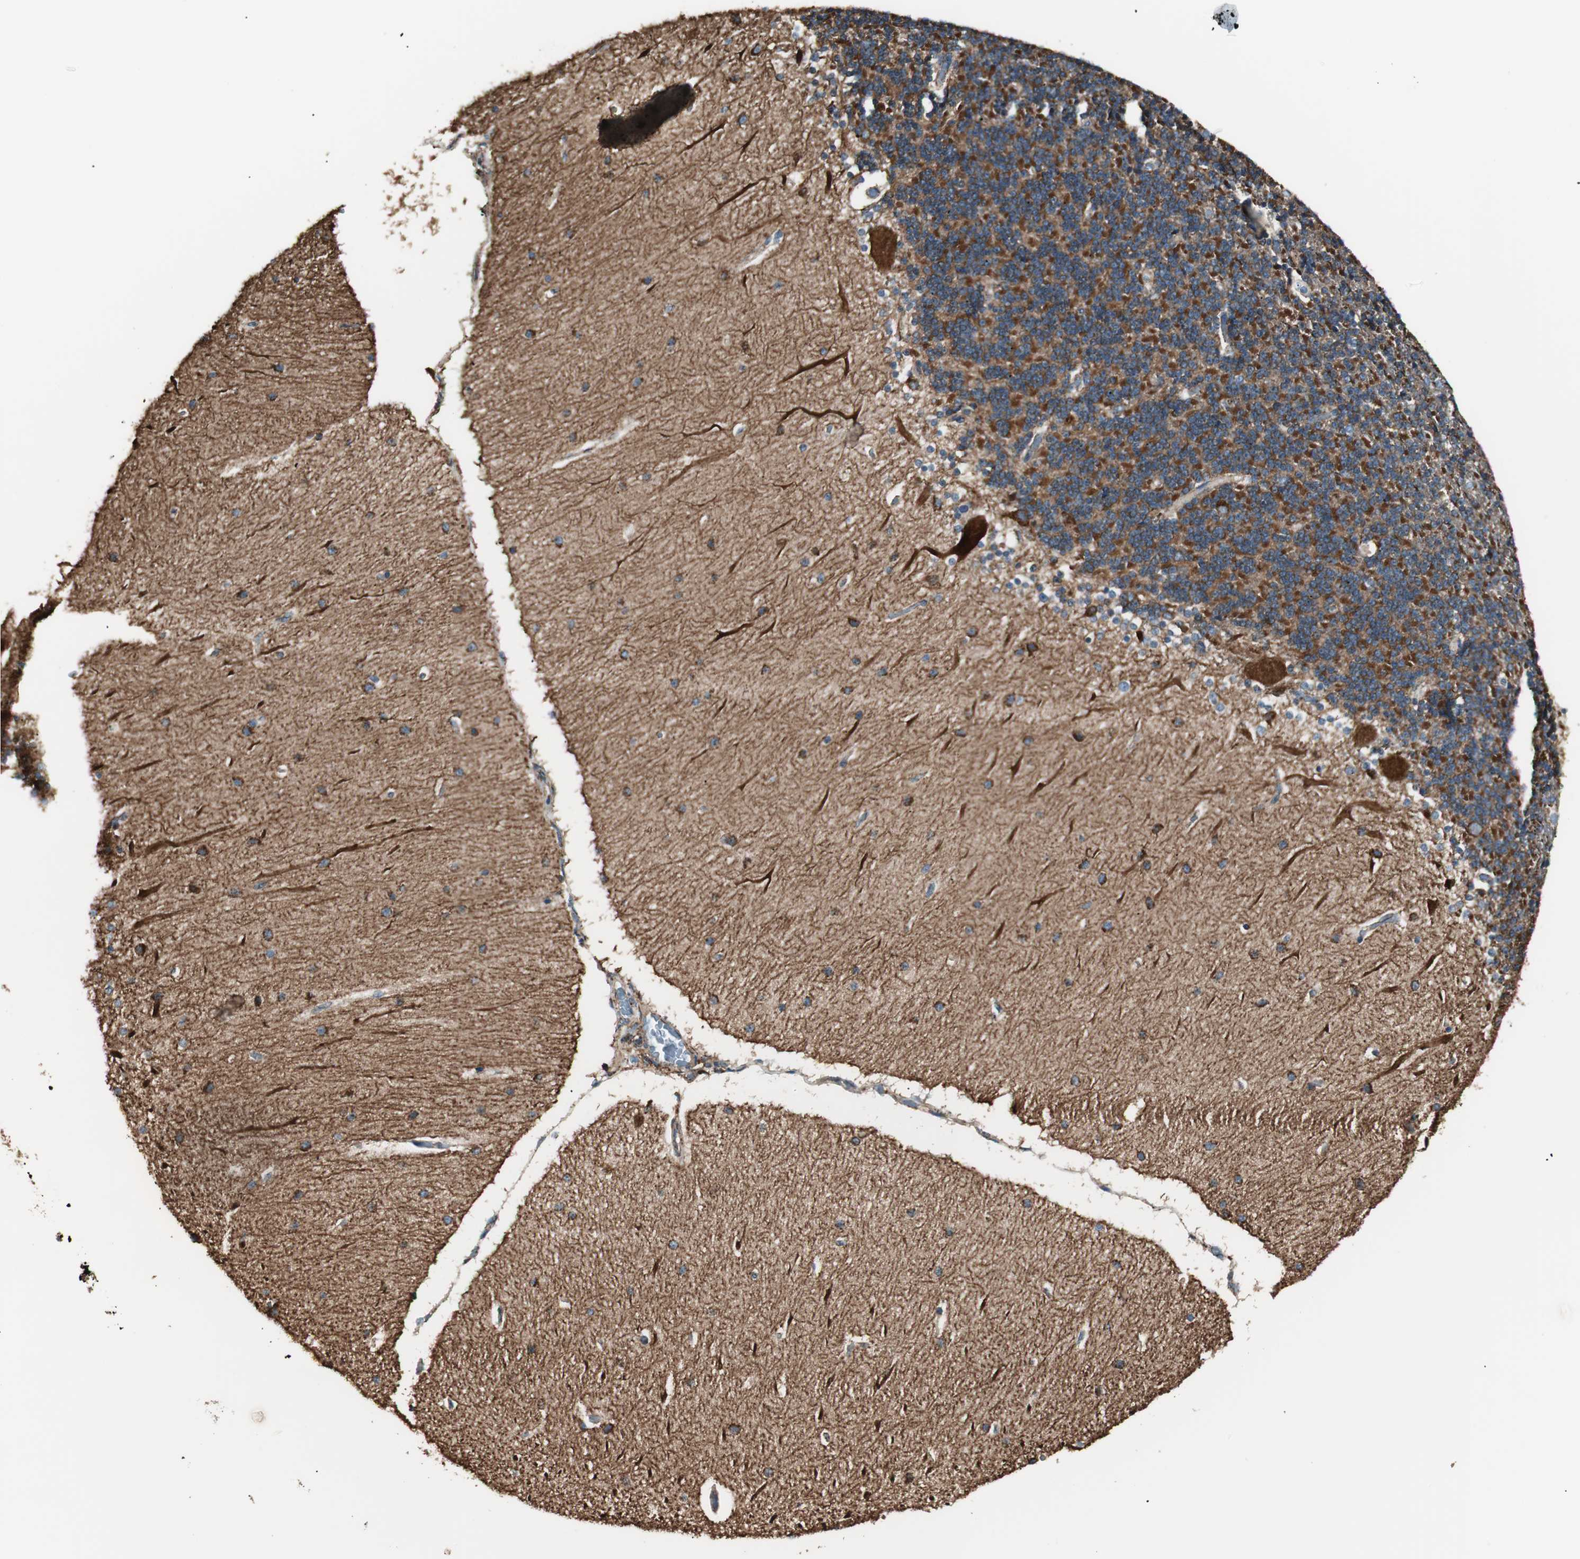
{"staining": {"intensity": "strong", "quantity": ">75%", "location": "cytoplasmic/membranous"}, "tissue": "cerebellum", "cell_type": "Cells in granular layer", "image_type": "normal", "snomed": [{"axis": "morphology", "description": "Normal tissue, NOS"}, {"axis": "topography", "description": "Cerebellum"}], "caption": "The histopathology image exhibits staining of normal cerebellum, revealing strong cytoplasmic/membranous protein expression (brown color) within cells in granular layer. Immunohistochemistry (ihc) stains the protein of interest in brown and the nuclei are stained blue.", "gene": "TOMM22", "patient": {"sex": "female", "age": 54}}